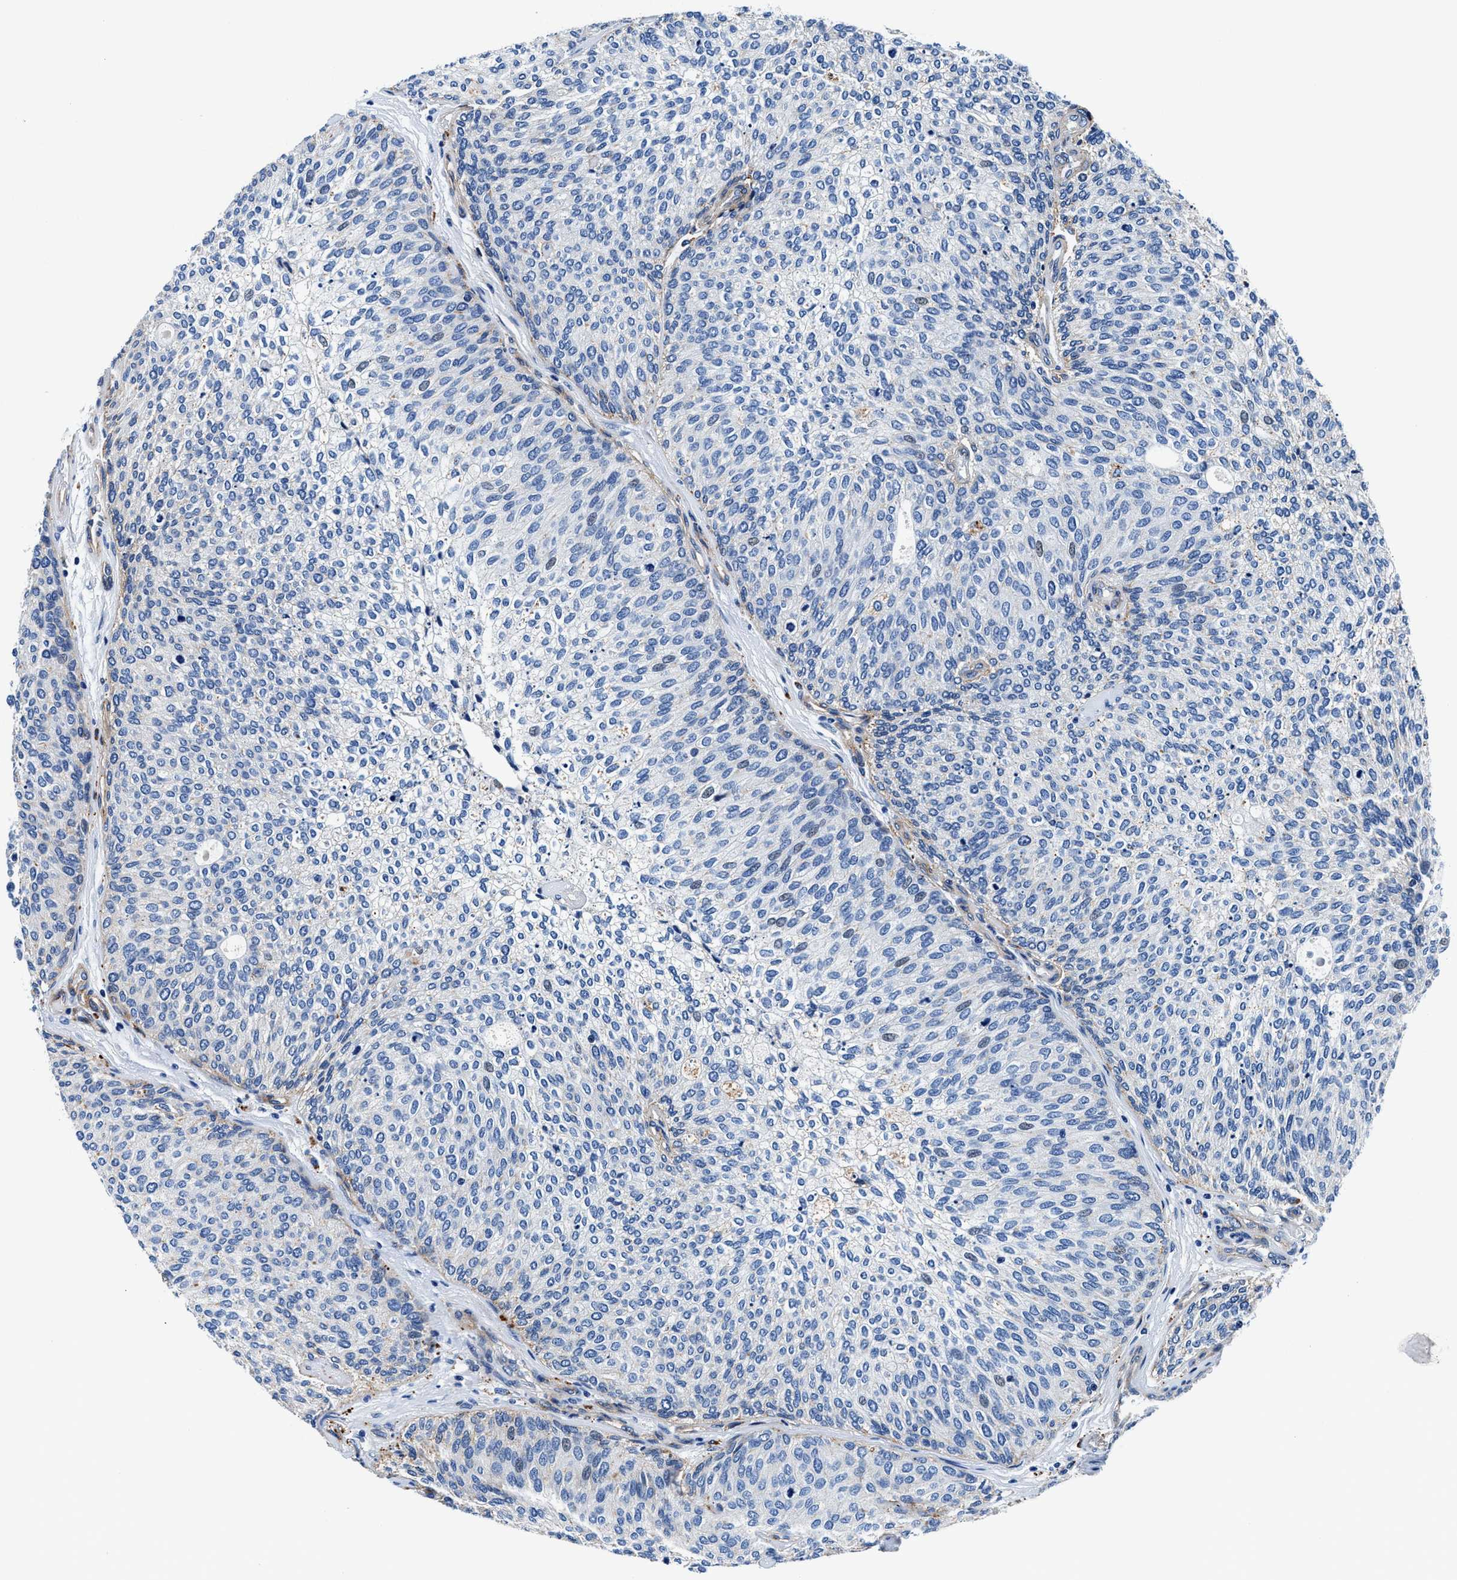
{"staining": {"intensity": "negative", "quantity": "none", "location": "none"}, "tissue": "urothelial cancer", "cell_type": "Tumor cells", "image_type": "cancer", "snomed": [{"axis": "morphology", "description": "Urothelial carcinoma, Low grade"}, {"axis": "topography", "description": "Urinary bladder"}], "caption": "Low-grade urothelial carcinoma stained for a protein using IHC shows no positivity tumor cells.", "gene": "DAG1", "patient": {"sex": "female", "age": 79}}